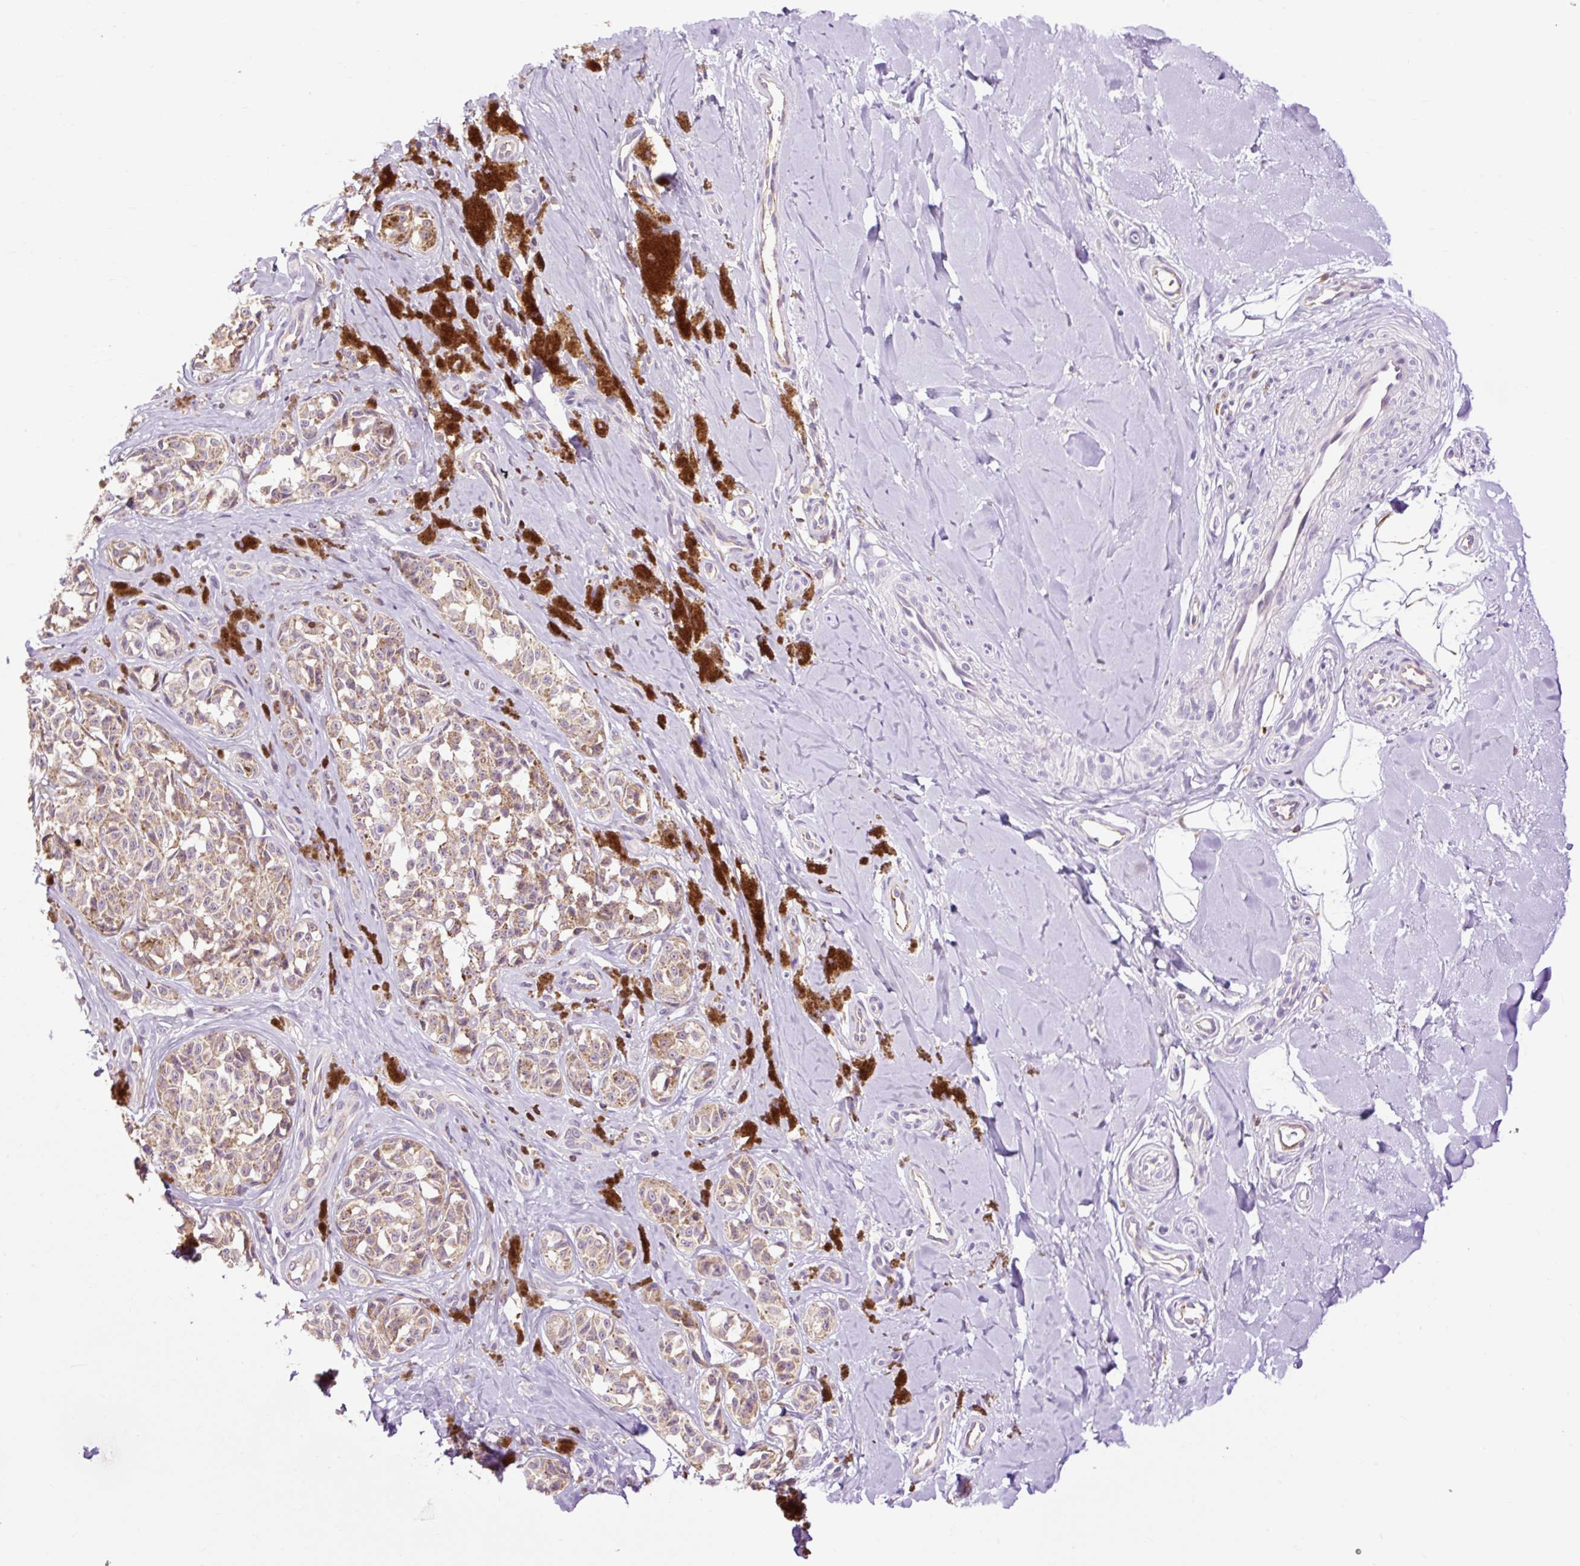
{"staining": {"intensity": "weak", "quantity": ">75%", "location": "cytoplasmic/membranous"}, "tissue": "melanoma", "cell_type": "Tumor cells", "image_type": "cancer", "snomed": [{"axis": "morphology", "description": "Malignant melanoma, NOS"}, {"axis": "topography", "description": "Skin"}], "caption": "Tumor cells exhibit low levels of weak cytoplasmic/membranous expression in about >75% of cells in malignant melanoma.", "gene": "CD83", "patient": {"sex": "female", "age": 65}}